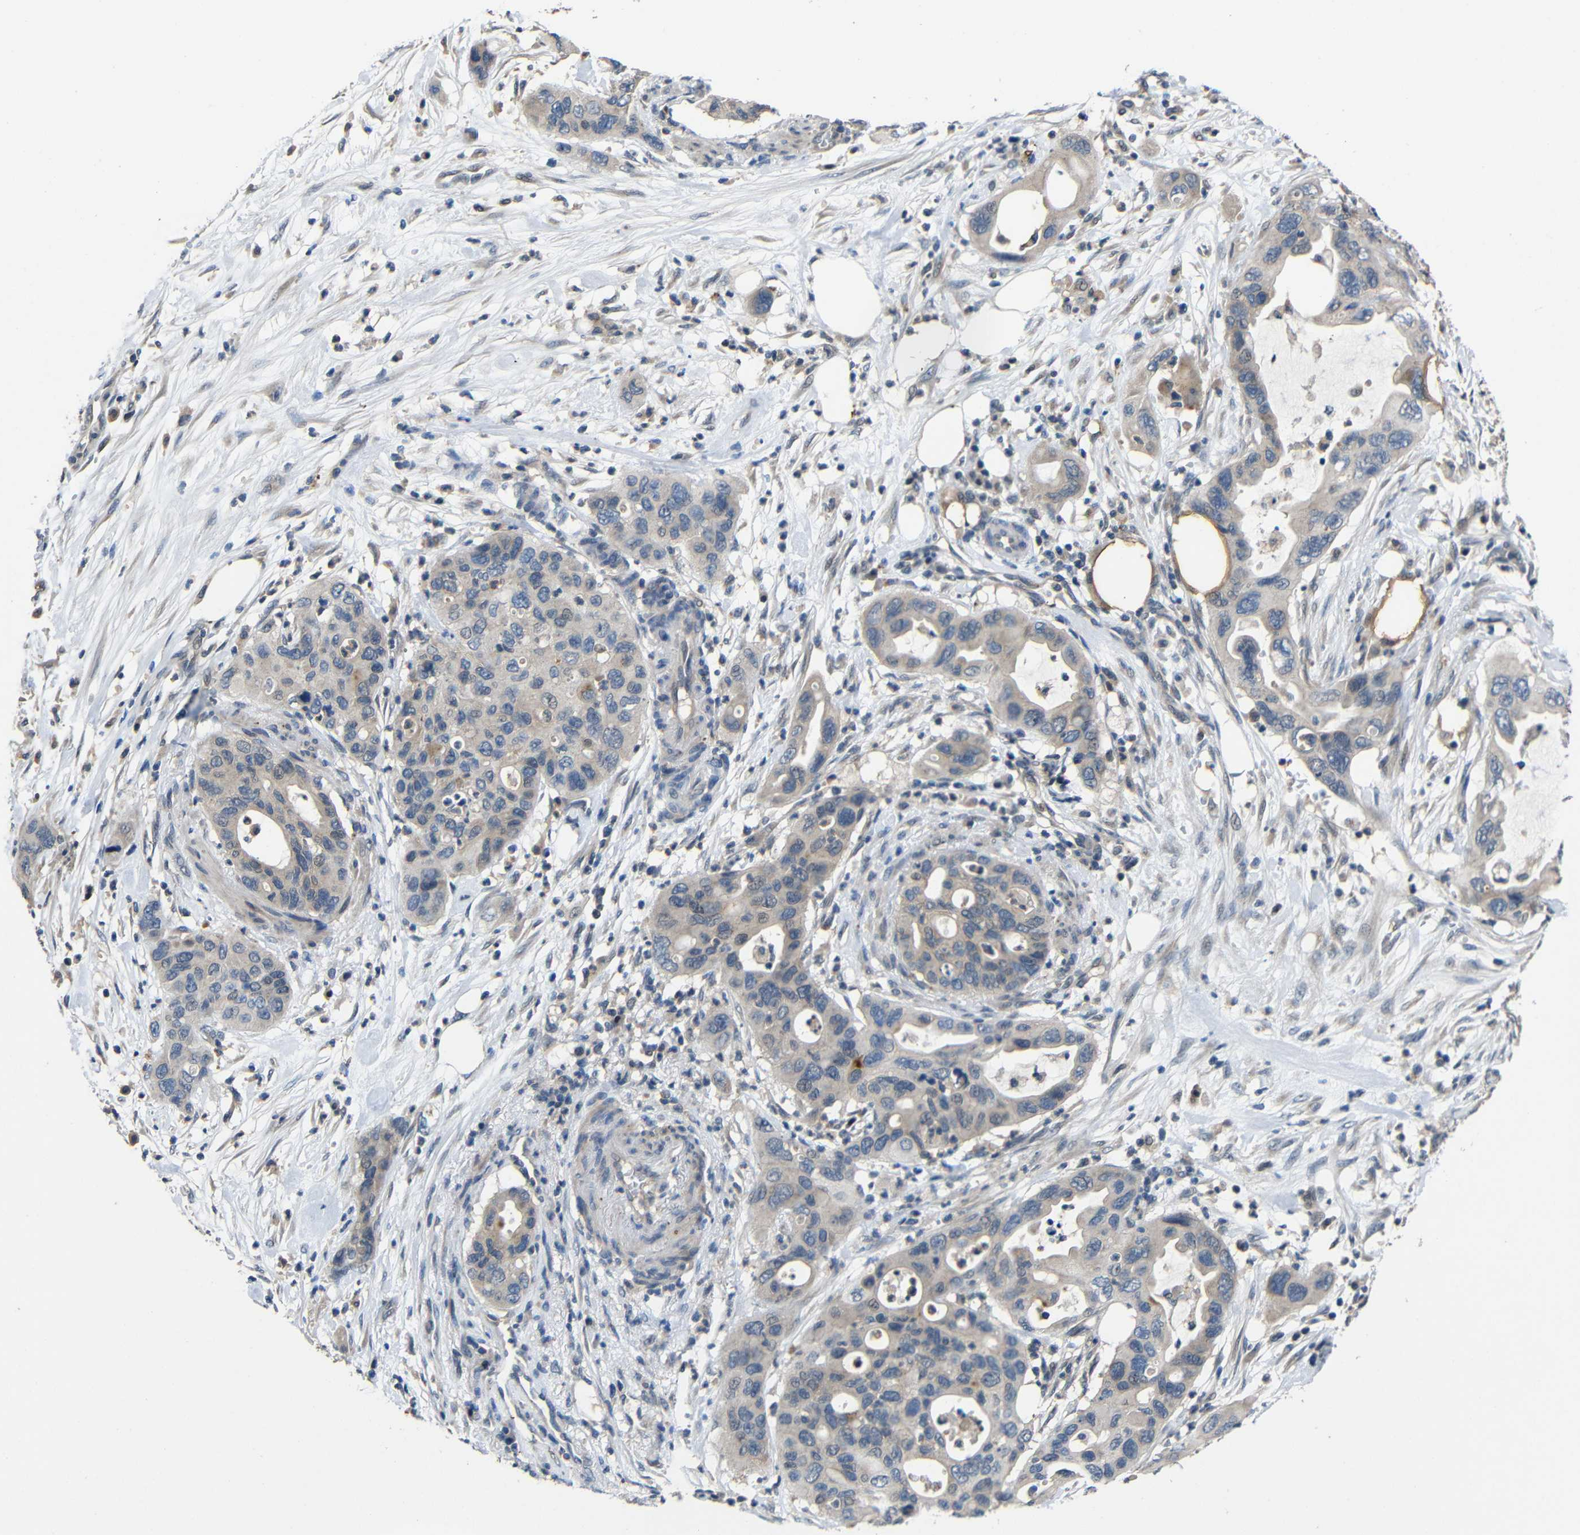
{"staining": {"intensity": "weak", "quantity": "25%-75%", "location": "cytoplasmic/membranous"}, "tissue": "pancreatic cancer", "cell_type": "Tumor cells", "image_type": "cancer", "snomed": [{"axis": "morphology", "description": "Adenocarcinoma, NOS"}, {"axis": "topography", "description": "Pancreas"}], "caption": "Pancreatic adenocarcinoma stained with a brown dye shows weak cytoplasmic/membranous positive expression in about 25%-75% of tumor cells.", "gene": "C6orf89", "patient": {"sex": "female", "age": 71}}